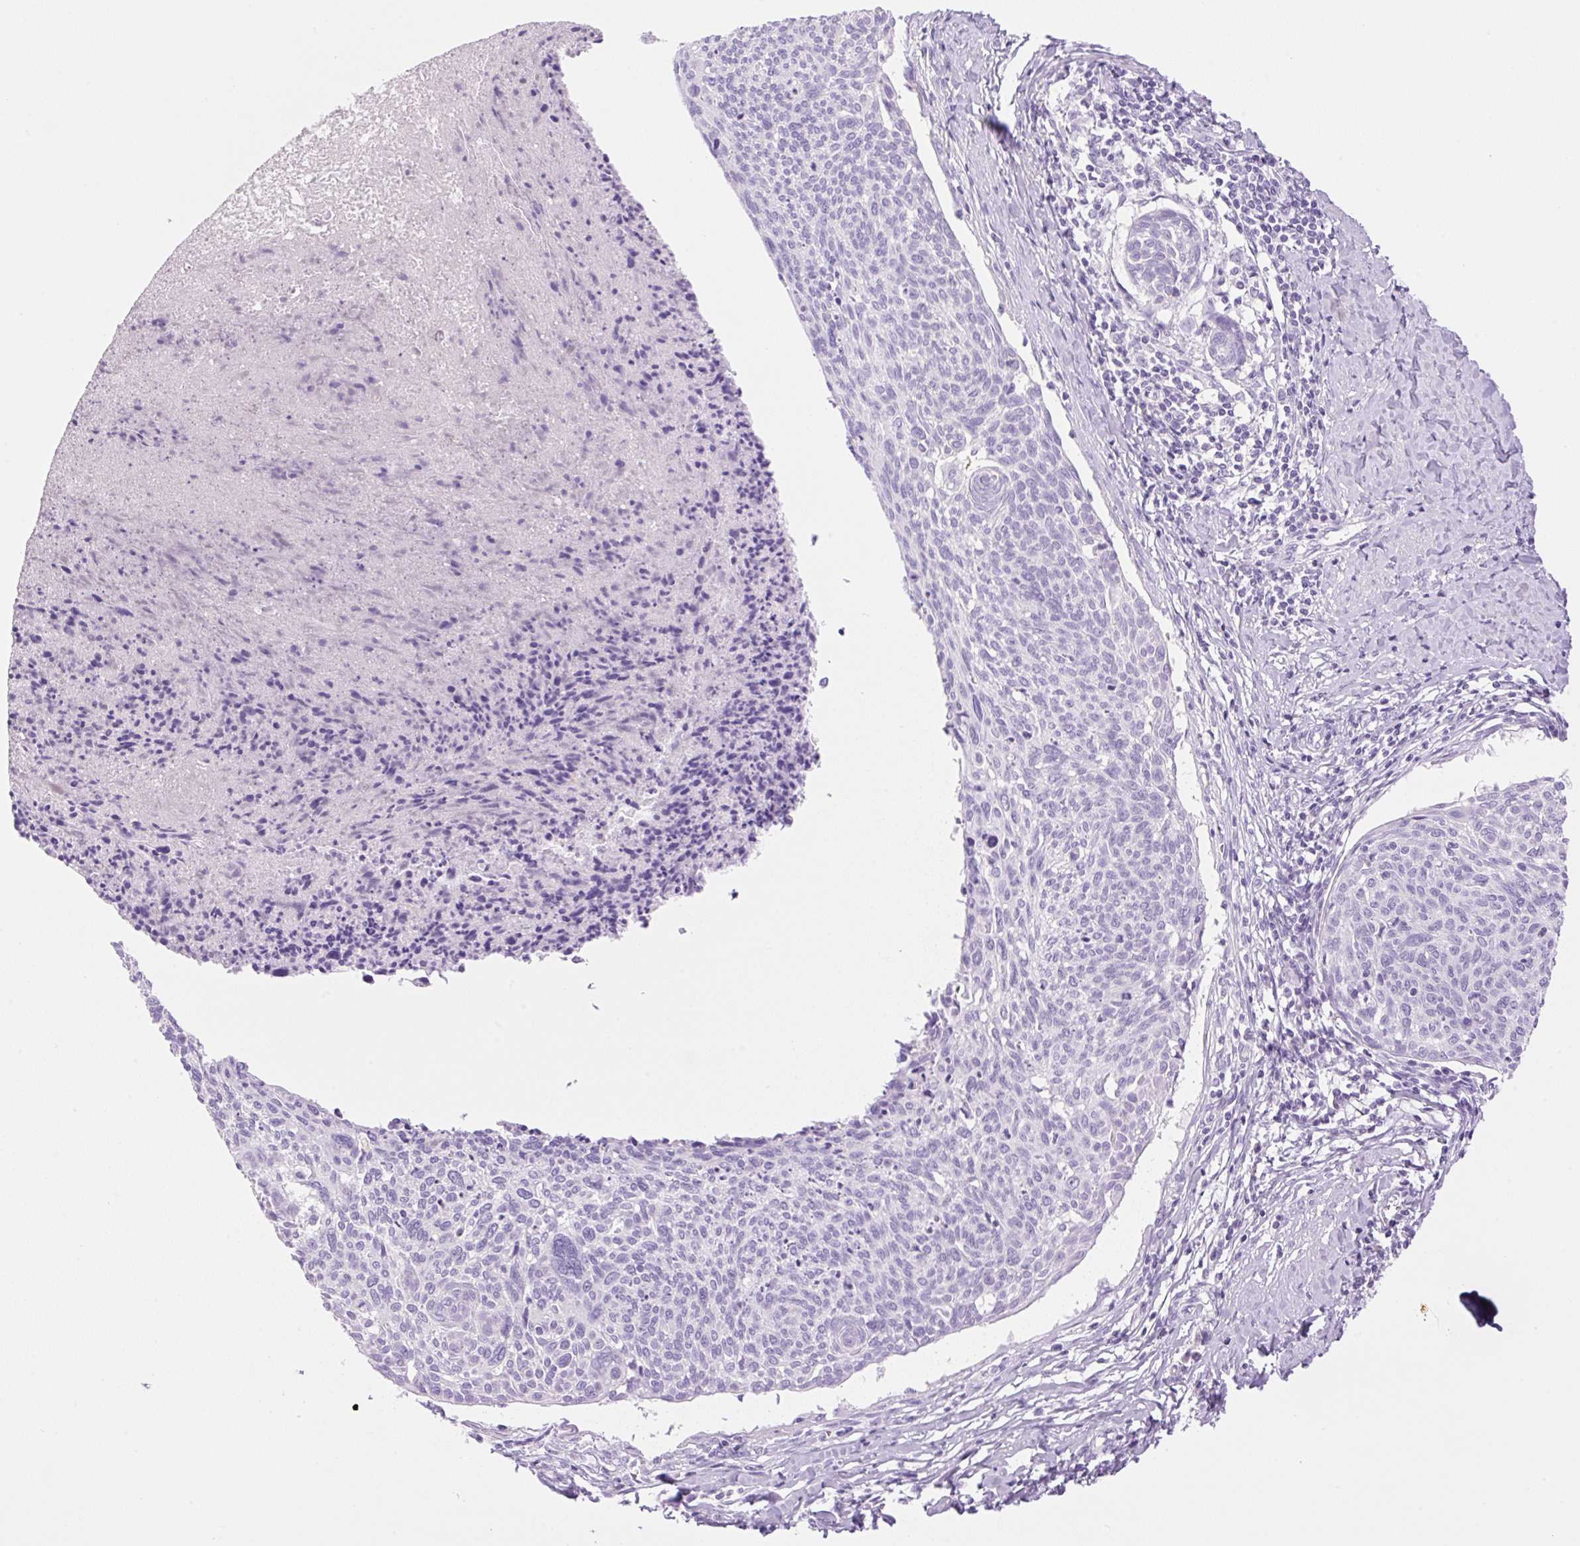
{"staining": {"intensity": "negative", "quantity": "none", "location": "none"}, "tissue": "cervical cancer", "cell_type": "Tumor cells", "image_type": "cancer", "snomed": [{"axis": "morphology", "description": "Squamous cell carcinoma, NOS"}, {"axis": "topography", "description": "Cervix"}], "caption": "The histopathology image demonstrates no significant positivity in tumor cells of cervical cancer.", "gene": "PALM3", "patient": {"sex": "female", "age": 49}}